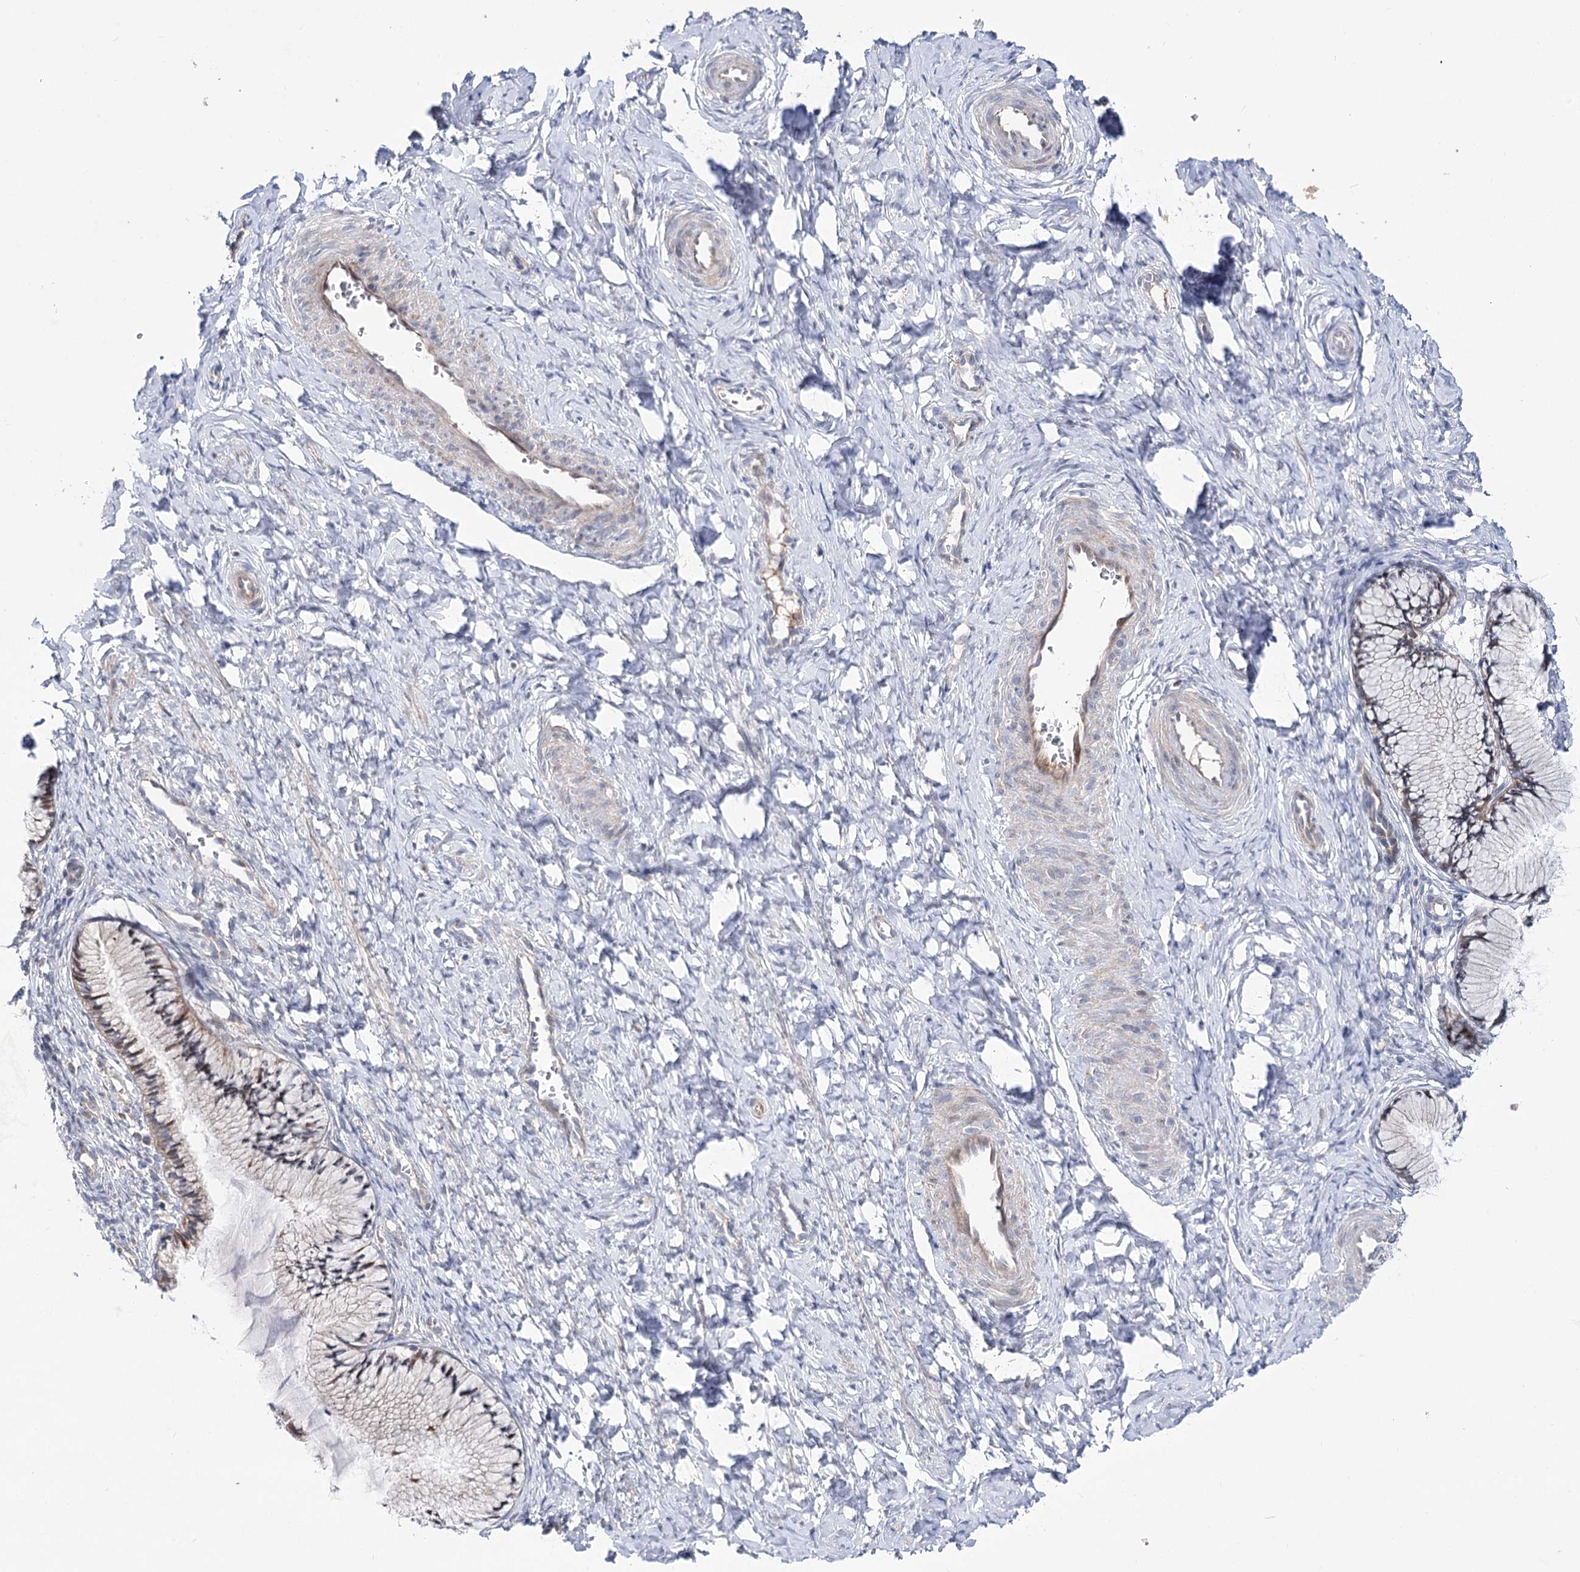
{"staining": {"intensity": "weak", "quantity": ">75%", "location": "cytoplasmic/membranous"}, "tissue": "cervix", "cell_type": "Glandular cells", "image_type": "normal", "snomed": [{"axis": "morphology", "description": "Normal tissue, NOS"}, {"axis": "topography", "description": "Cervix"}], "caption": "Immunohistochemistry of unremarkable cervix demonstrates low levels of weak cytoplasmic/membranous positivity in about >75% of glandular cells.", "gene": "ARHGAP32", "patient": {"sex": "female", "age": 27}}